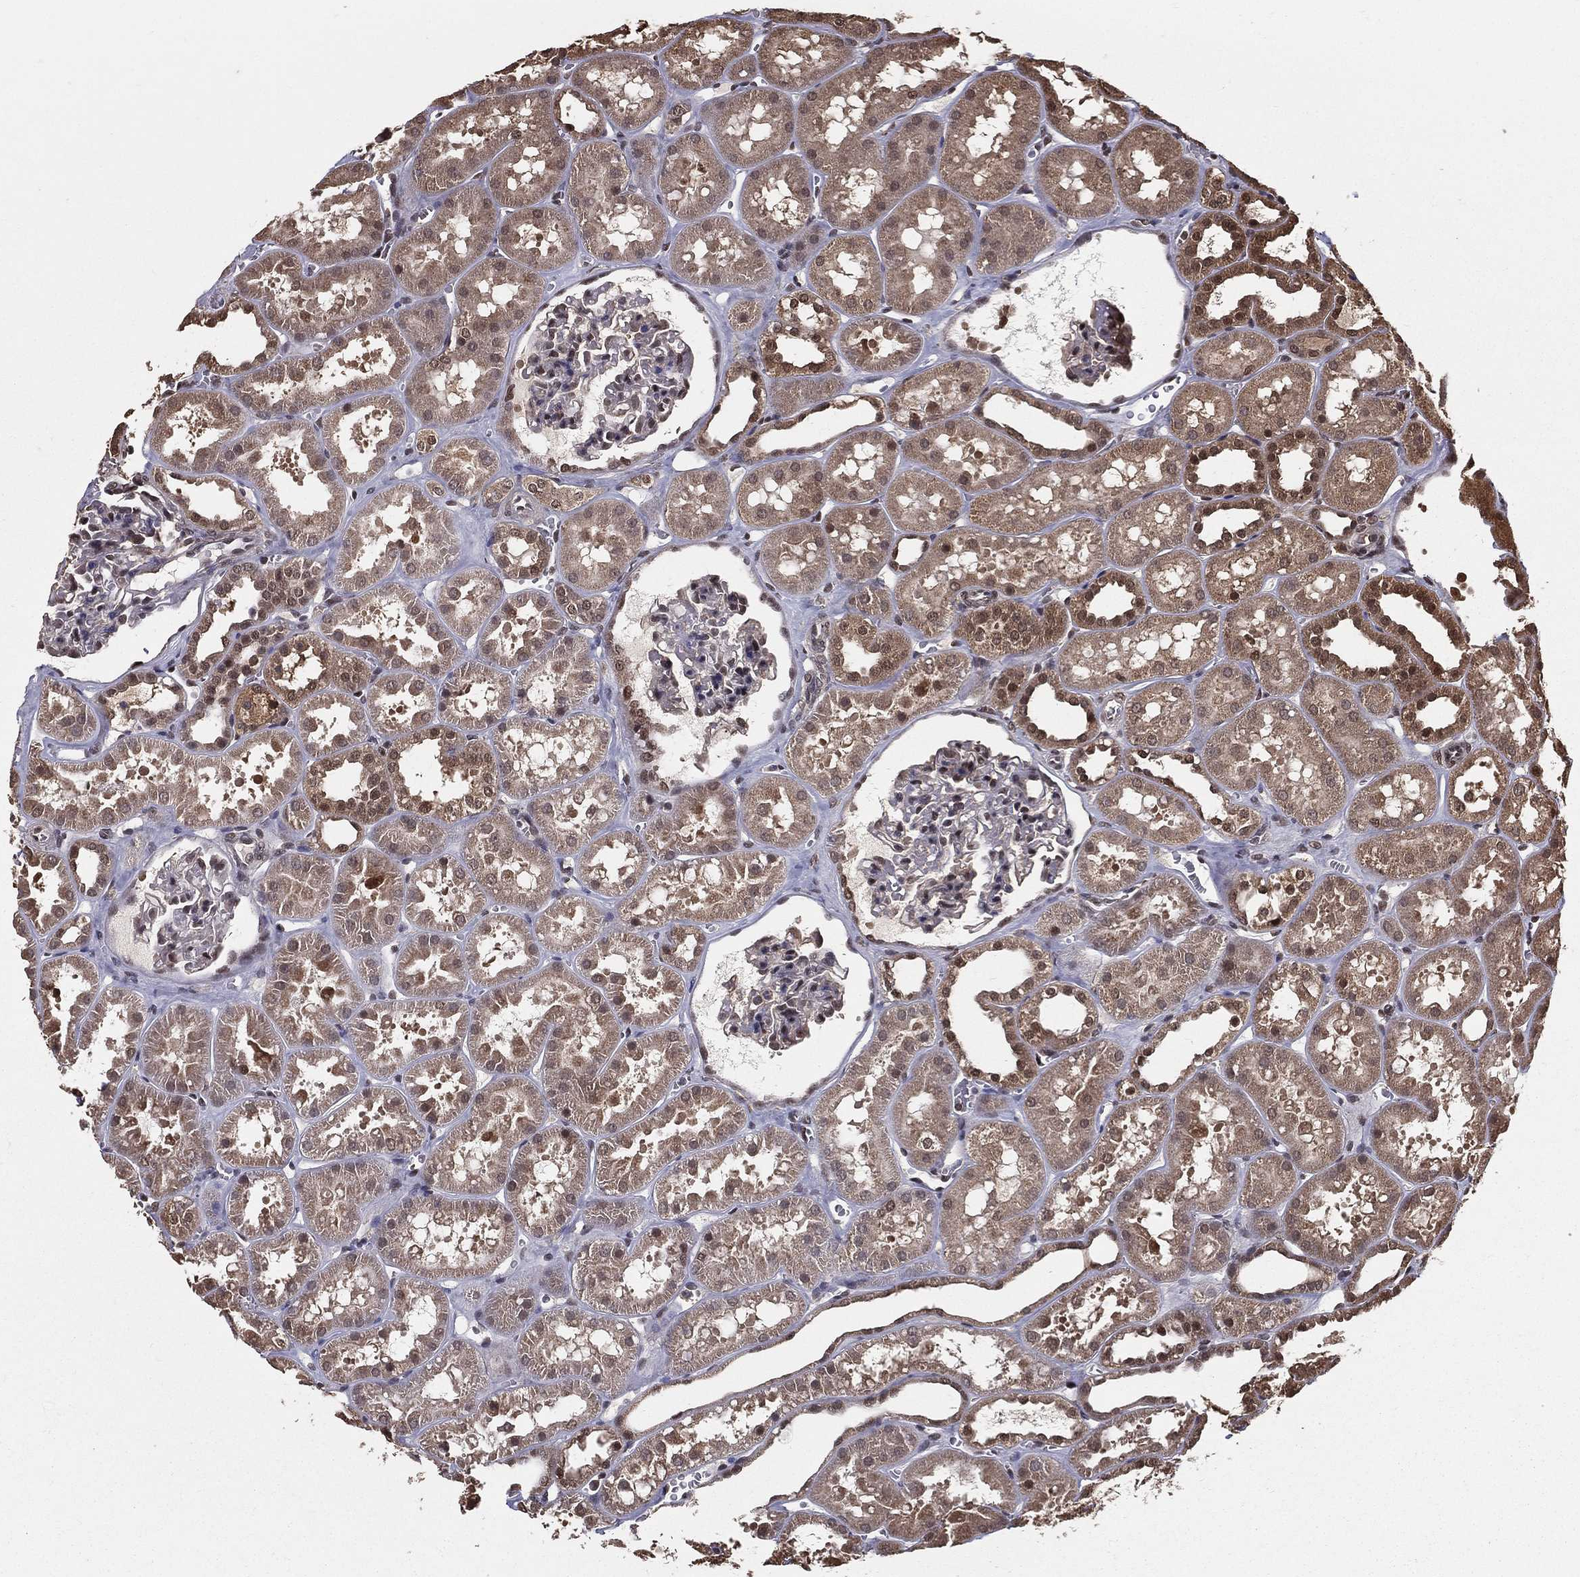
{"staining": {"intensity": "moderate", "quantity": "<25%", "location": "nuclear"}, "tissue": "kidney", "cell_type": "Cells in glomeruli", "image_type": "normal", "snomed": [{"axis": "morphology", "description": "Normal tissue, NOS"}, {"axis": "topography", "description": "Kidney"}], "caption": "A low amount of moderate nuclear expression is appreciated in approximately <25% of cells in glomeruli in unremarkable kidney. Using DAB (3,3'-diaminobenzidine) (brown) and hematoxylin (blue) stains, captured at high magnification using brightfield microscopy.", "gene": "CARM1", "patient": {"sex": "female", "age": 41}}